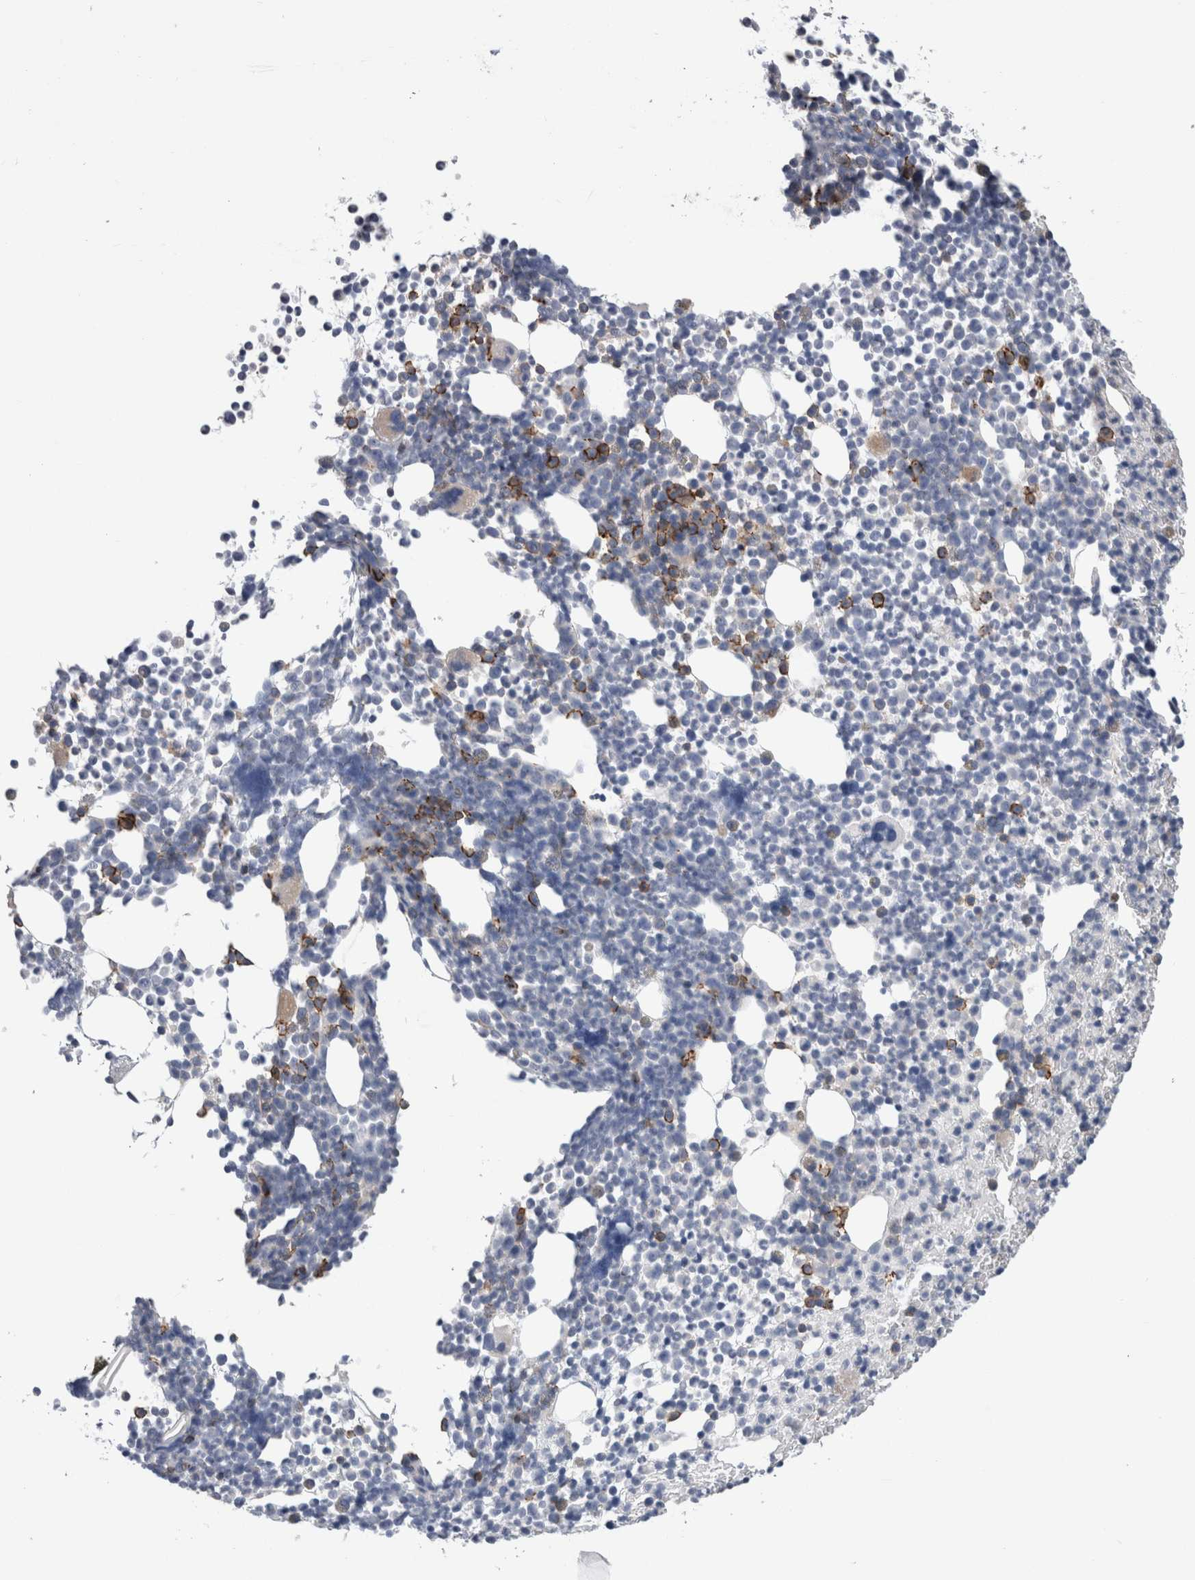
{"staining": {"intensity": "strong", "quantity": "<25%", "location": "cytoplasmic/membranous"}, "tissue": "bone marrow", "cell_type": "Hematopoietic cells", "image_type": "normal", "snomed": [{"axis": "morphology", "description": "Normal tissue, NOS"}, {"axis": "morphology", "description": "Inflammation, NOS"}, {"axis": "topography", "description": "Bone marrow"}], "caption": "Approximately <25% of hematopoietic cells in normal human bone marrow display strong cytoplasmic/membranous protein expression as visualized by brown immunohistochemical staining.", "gene": "DCTN6", "patient": {"sex": "male", "age": 34}}